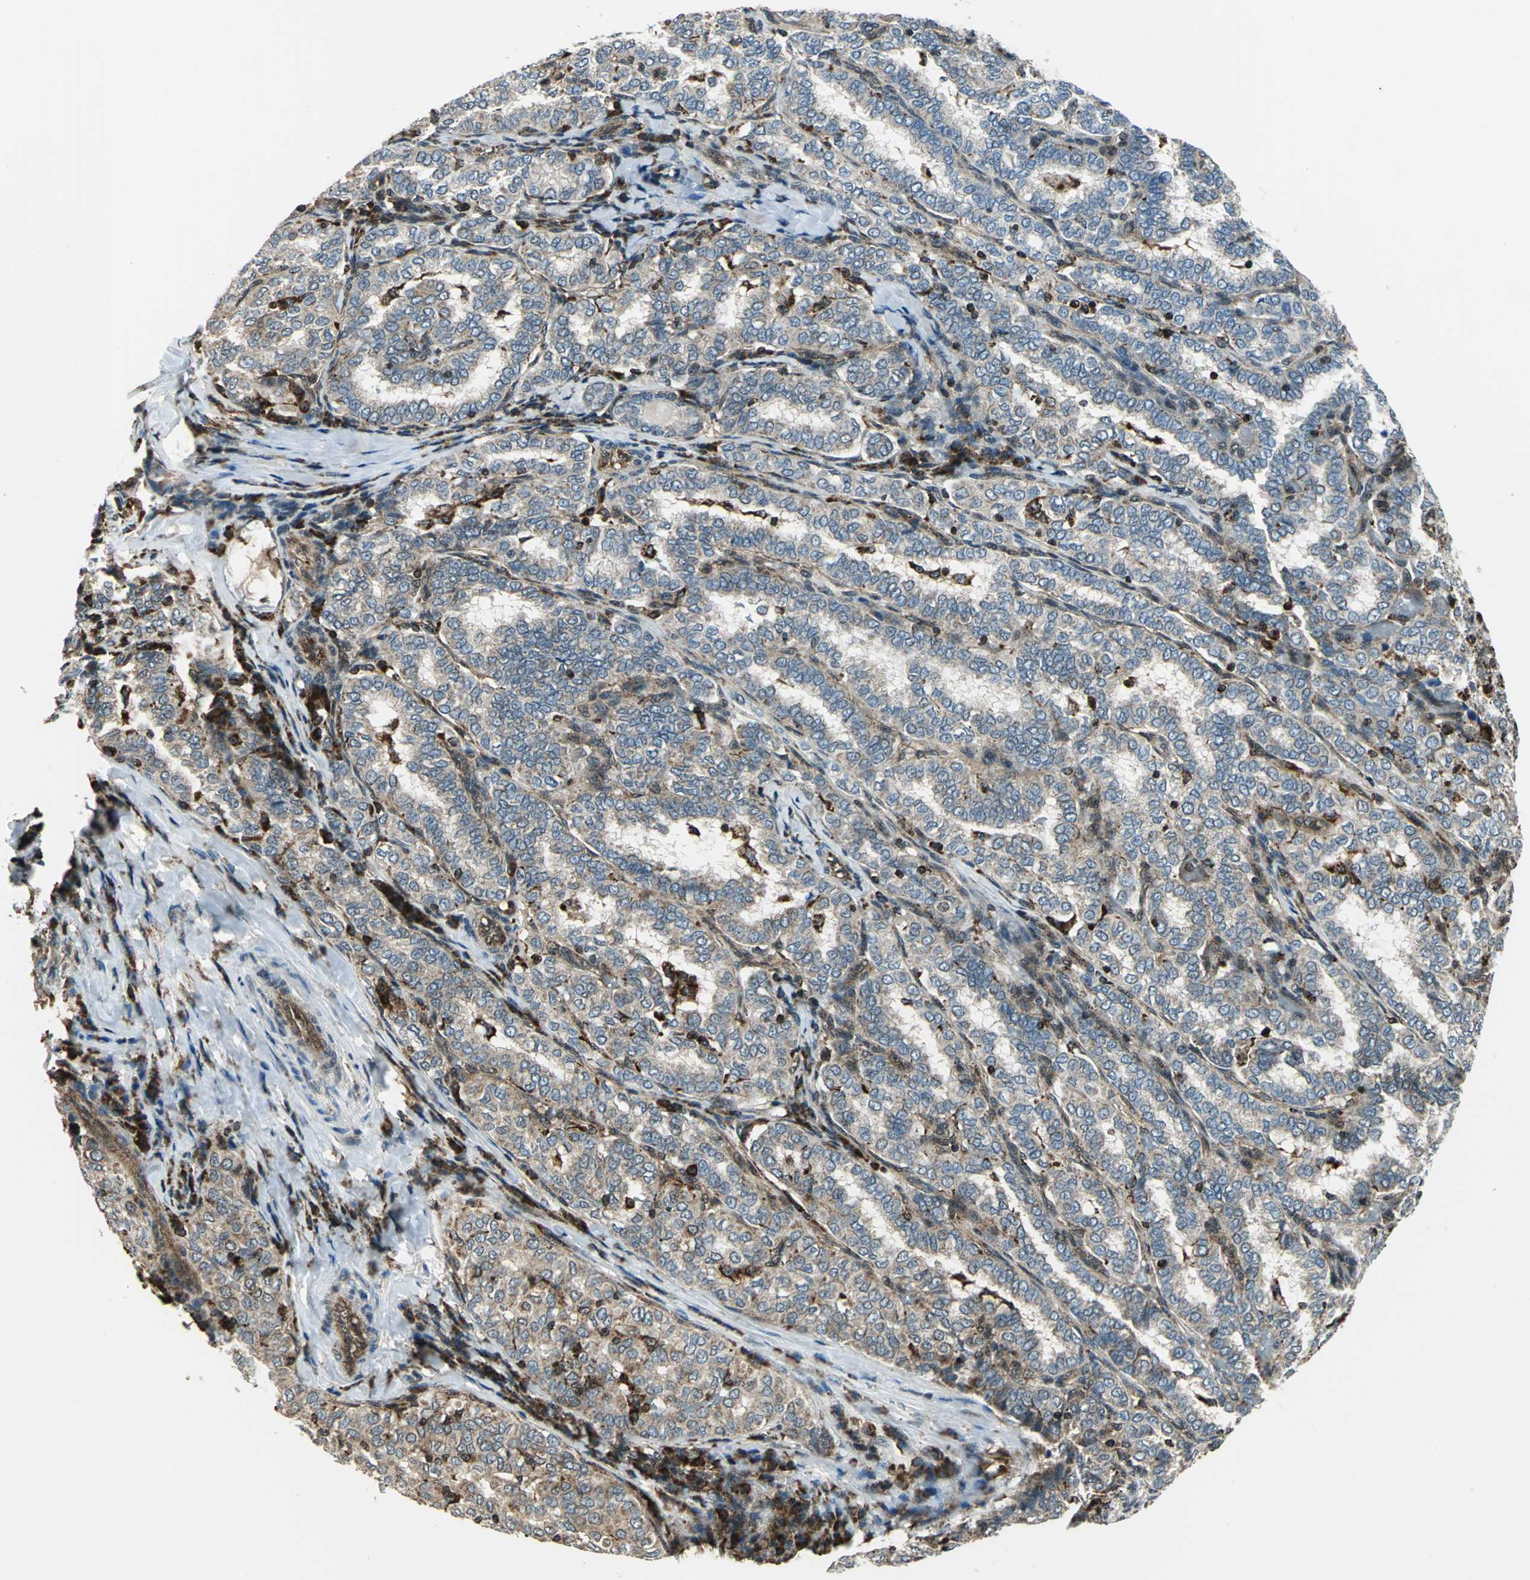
{"staining": {"intensity": "moderate", "quantity": ">75%", "location": "cytoplasmic/membranous"}, "tissue": "thyroid cancer", "cell_type": "Tumor cells", "image_type": "cancer", "snomed": [{"axis": "morphology", "description": "Papillary adenocarcinoma, NOS"}, {"axis": "topography", "description": "Thyroid gland"}], "caption": "This histopathology image reveals immunohistochemistry staining of human thyroid cancer, with medium moderate cytoplasmic/membranous staining in about >75% of tumor cells.", "gene": "NUDT2", "patient": {"sex": "female", "age": 30}}